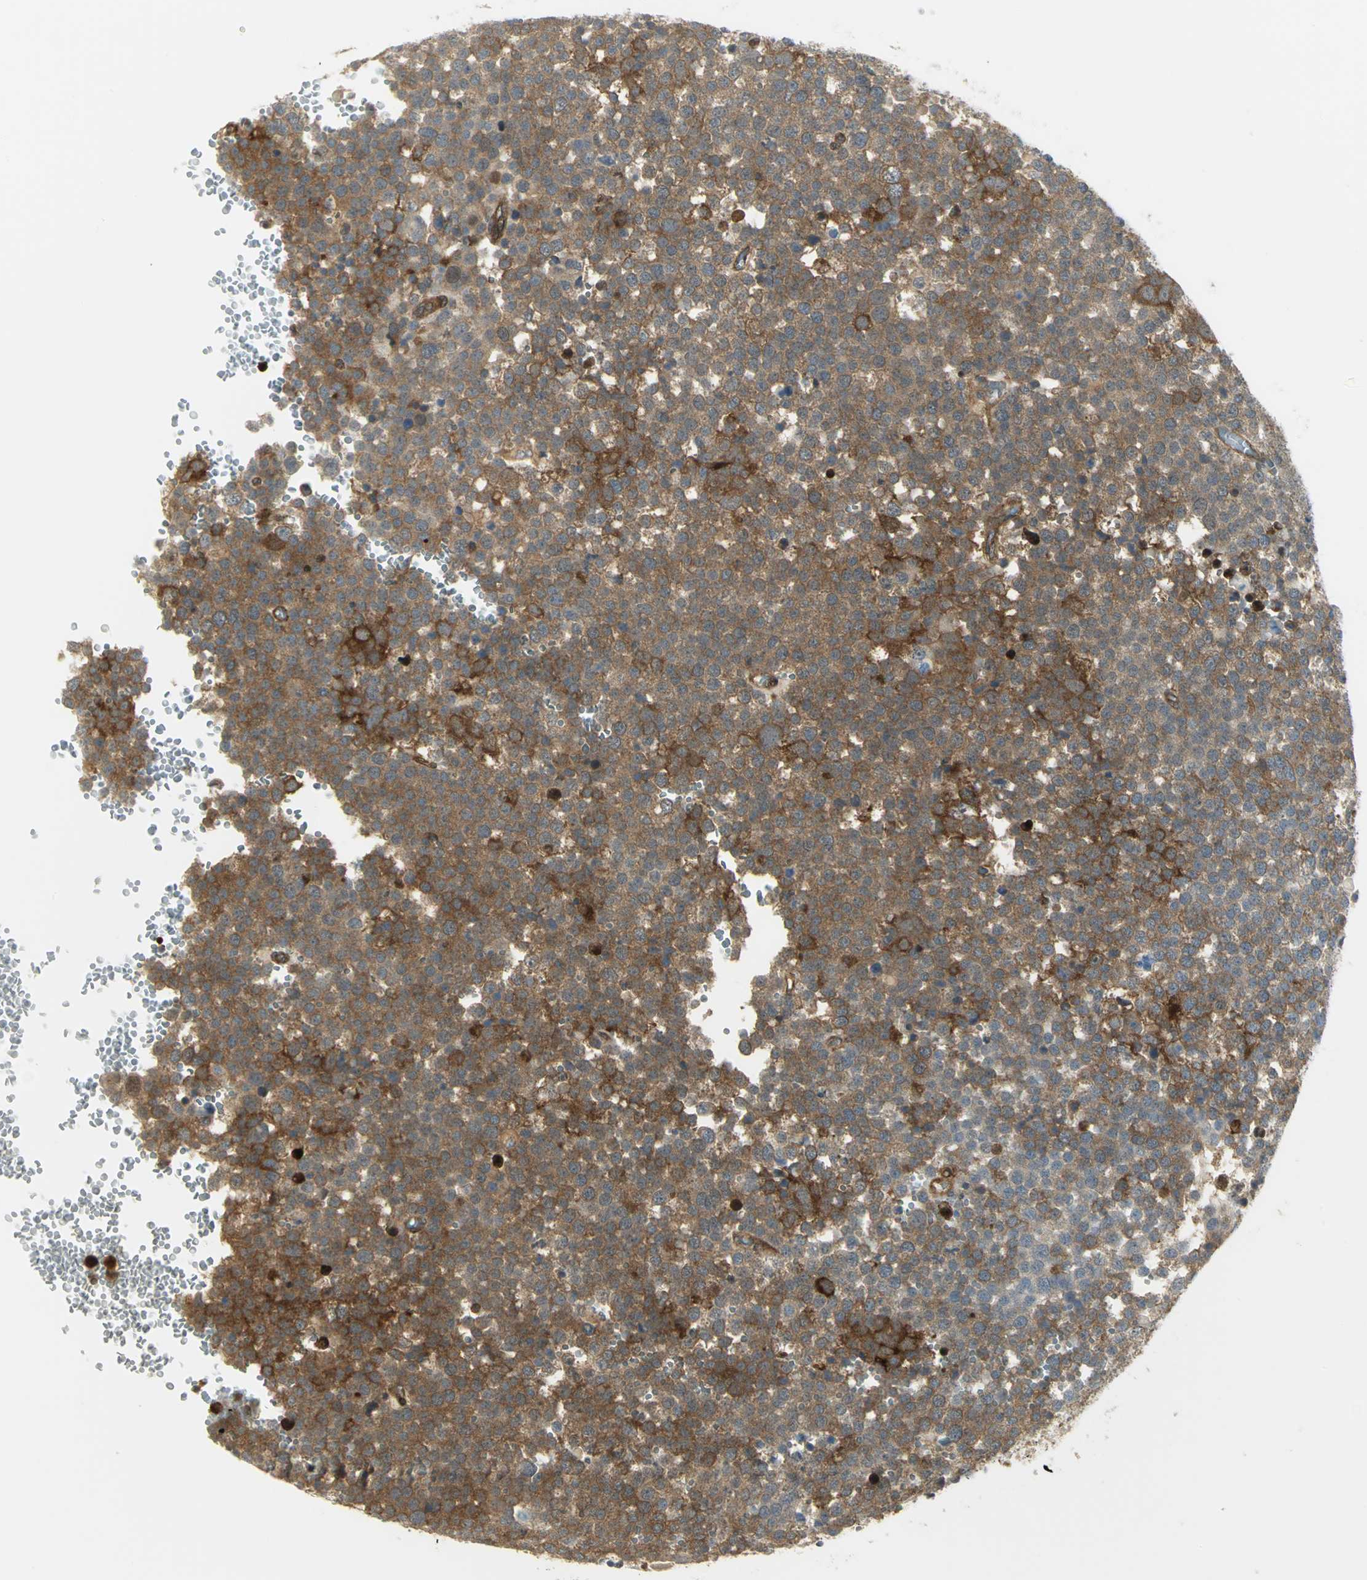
{"staining": {"intensity": "moderate", "quantity": ">75%", "location": "cytoplasmic/membranous"}, "tissue": "testis cancer", "cell_type": "Tumor cells", "image_type": "cancer", "snomed": [{"axis": "morphology", "description": "Seminoma, NOS"}, {"axis": "topography", "description": "Testis"}], "caption": "Testis cancer (seminoma) stained with IHC displays moderate cytoplasmic/membranous expression in approximately >75% of tumor cells. (Stains: DAB in brown, nuclei in blue, Microscopy: brightfield microscopy at high magnification).", "gene": "EEA1", "patient": {"sex": "male", "age": 71}}